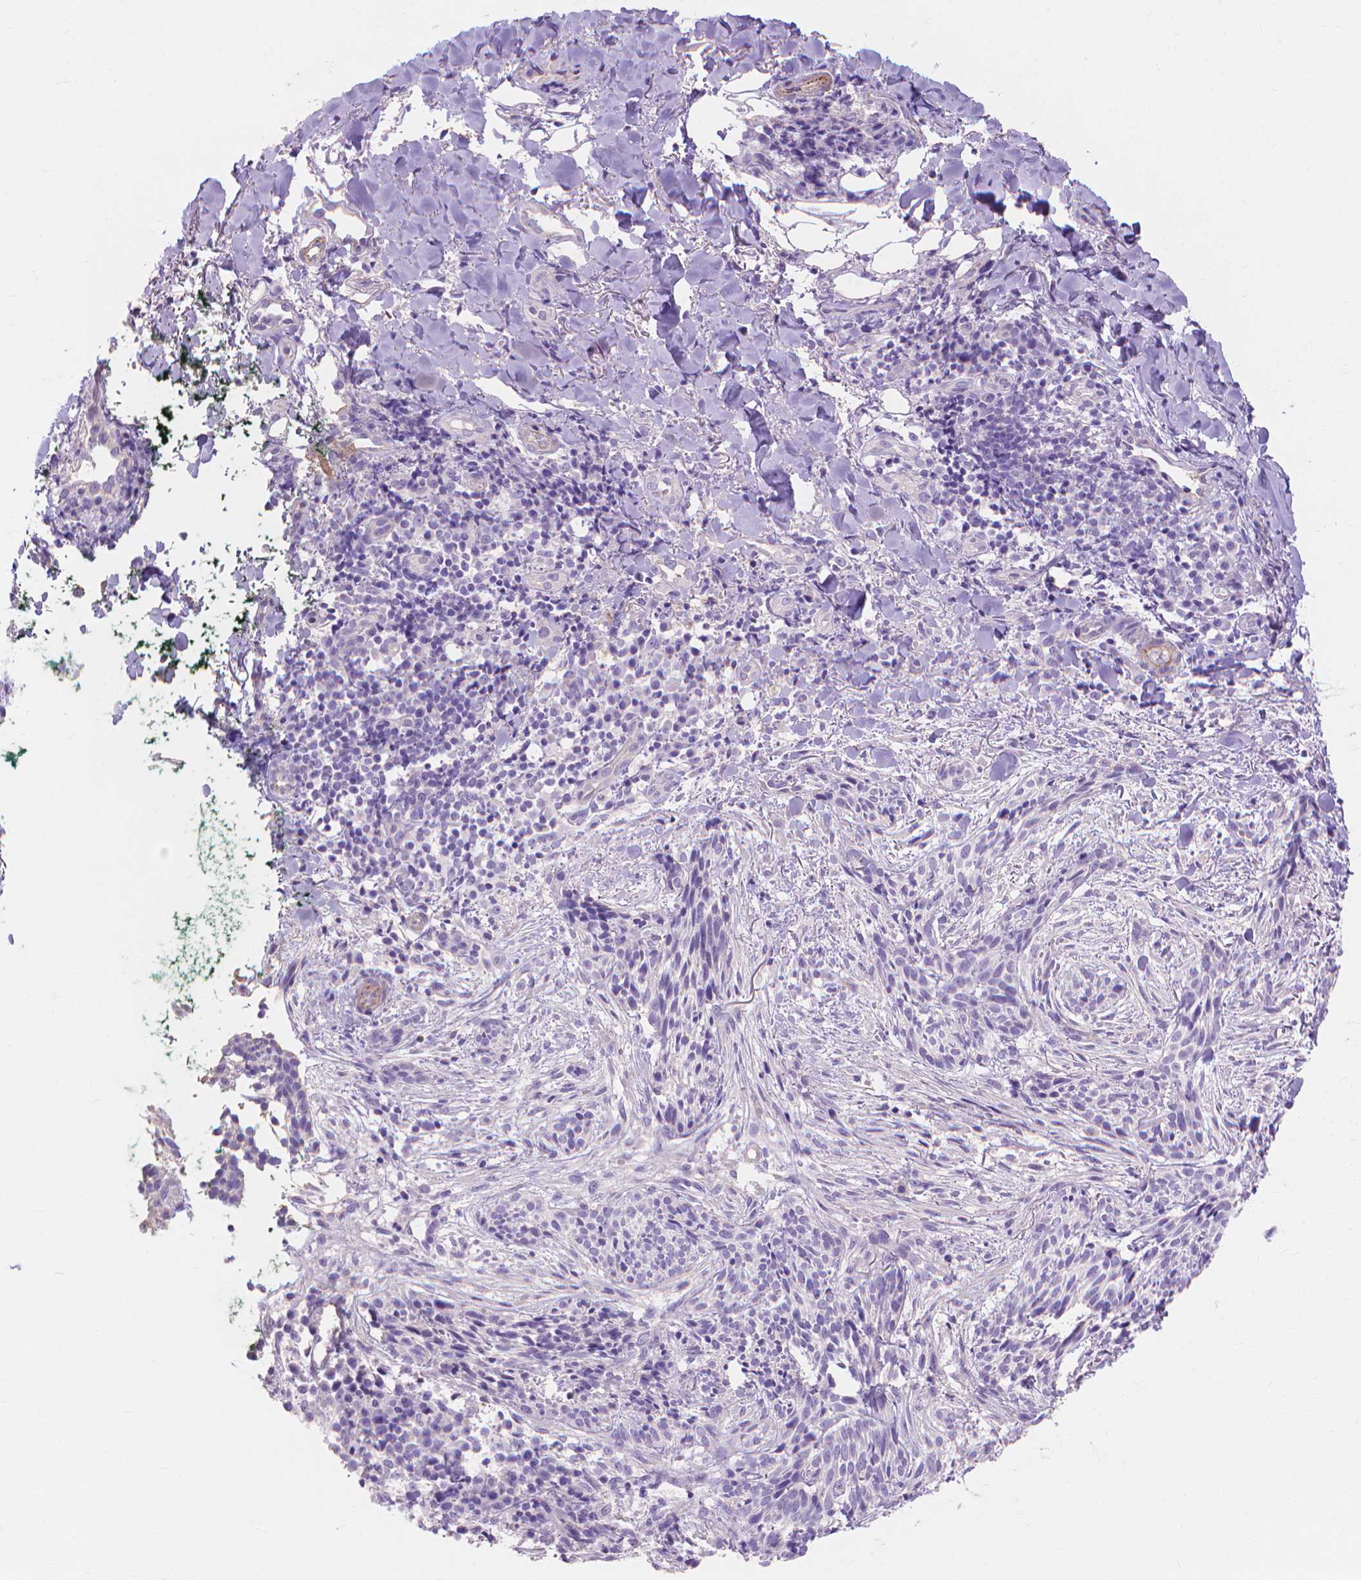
{"staining": {"intensity": "negative", "quantity": "none", "location": "none"}, "tissue": "skin cancer", "cell_type": "Tumor cells", "image_type": "cancer", "snomed": [{"axis": "morphology", "description": "Basal cell carcinoma"}, {"axis": "topography", "description": "Skin"}], "caption": "Skin basal cell carcinoma was stained to show a protein in brown. There is no significant positivity in tumor cells. The staining is performed using DAB (3,3'-diaminobenzidine) brown chromogen with nuclei counter-stained in using hematoxylin.", "gene": "MBLAC1", "patient": {"sex": "male", "age": 71}}